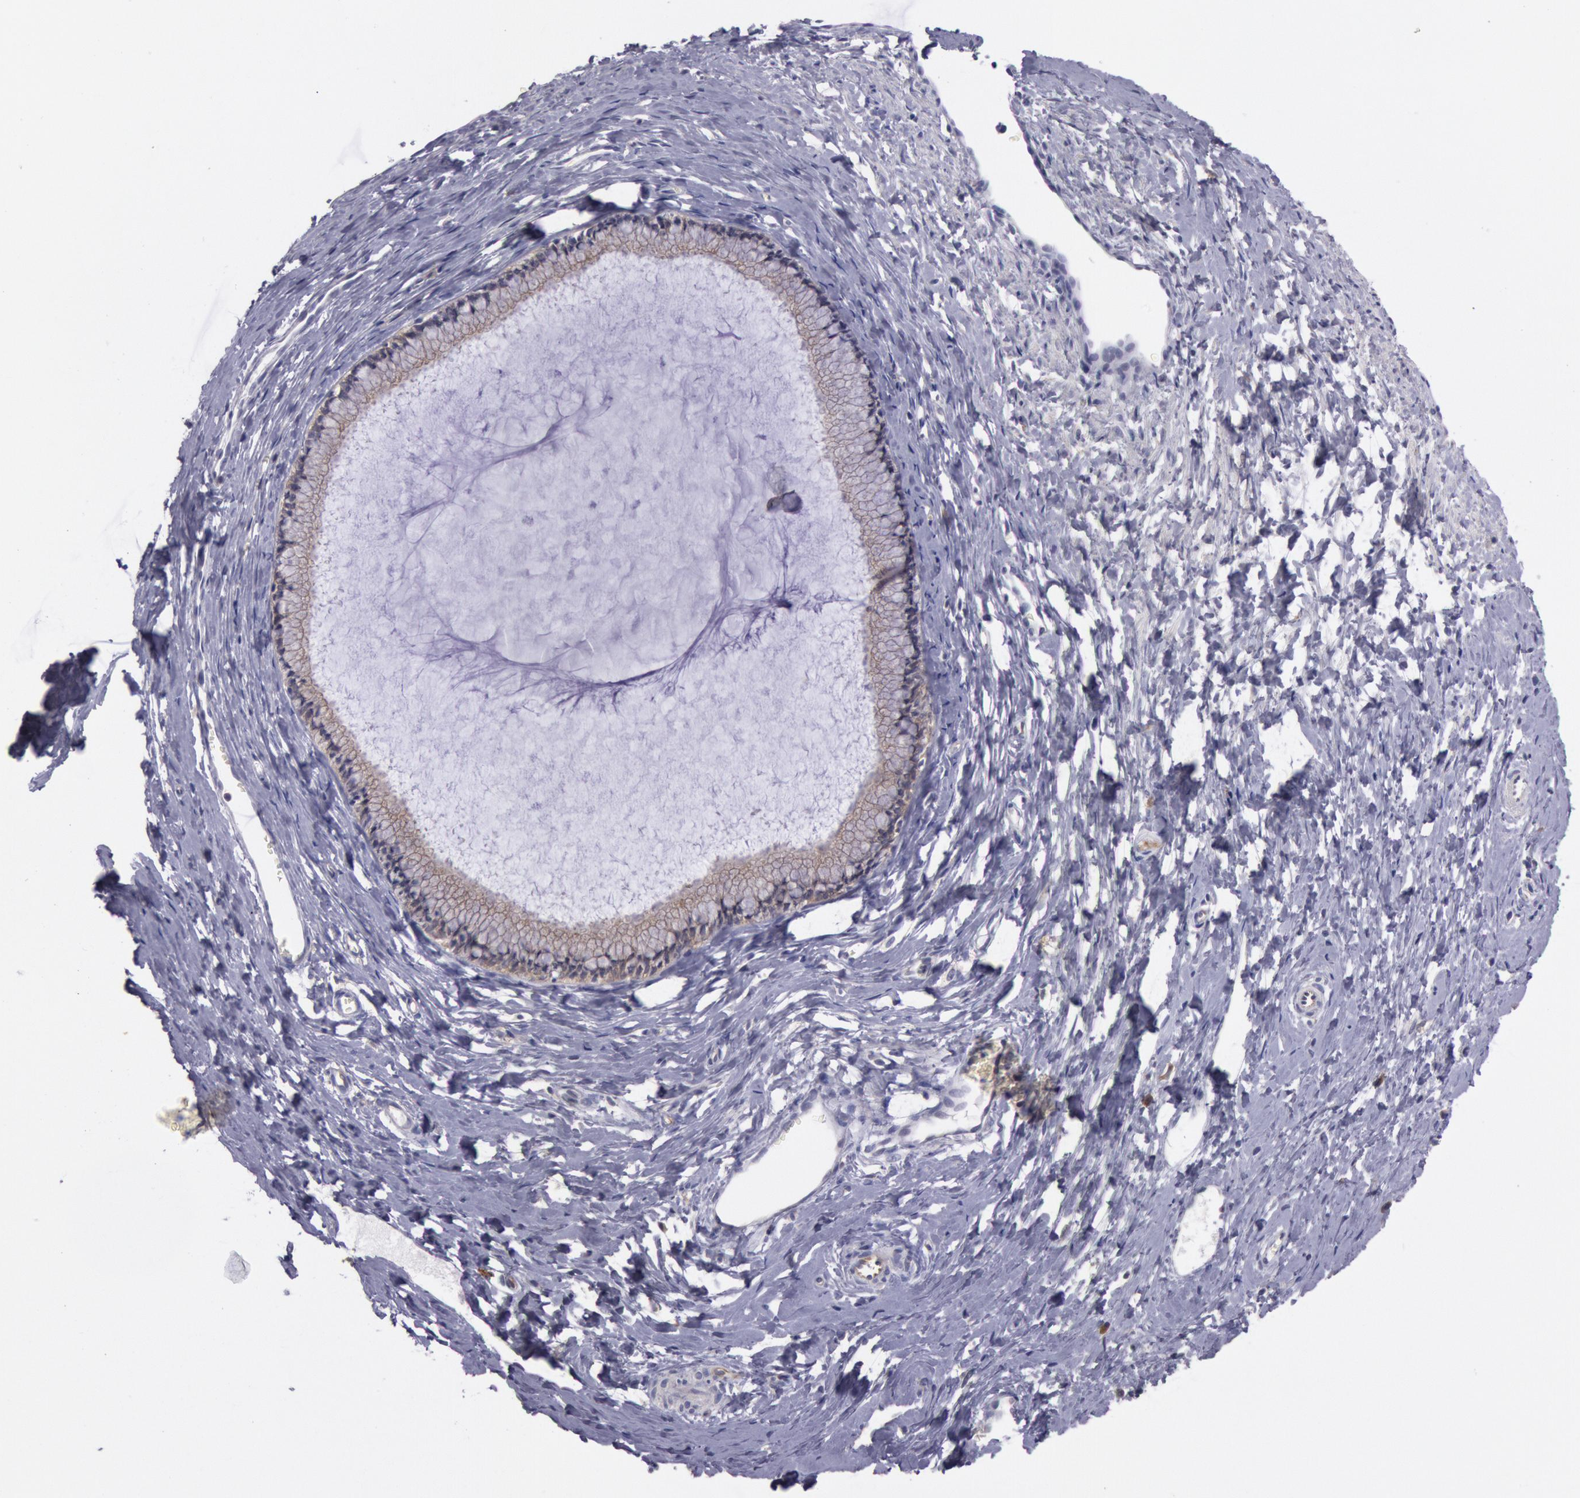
{"staining": {"intensity": "weak", "quantity": "25%-75%", "location": "cytoplasmic/membranous"}, "tissue": "cervix", "cell_type": "Glandular cells", "image_type": "normal", "snomed": [{"axis": "morphology", "description": "Normal tissue, NOS"}, {"axis": "topography", "description": "Cervix"}], "caption": "Immunohistochemical staining of unremarkable cervix demonstrates weak cytoplasmic/membranous protein staining in approximately 25%-75% of glandular cells.", "gene": "MYO5A", "patient": {"sex": "female", "age": 40}}